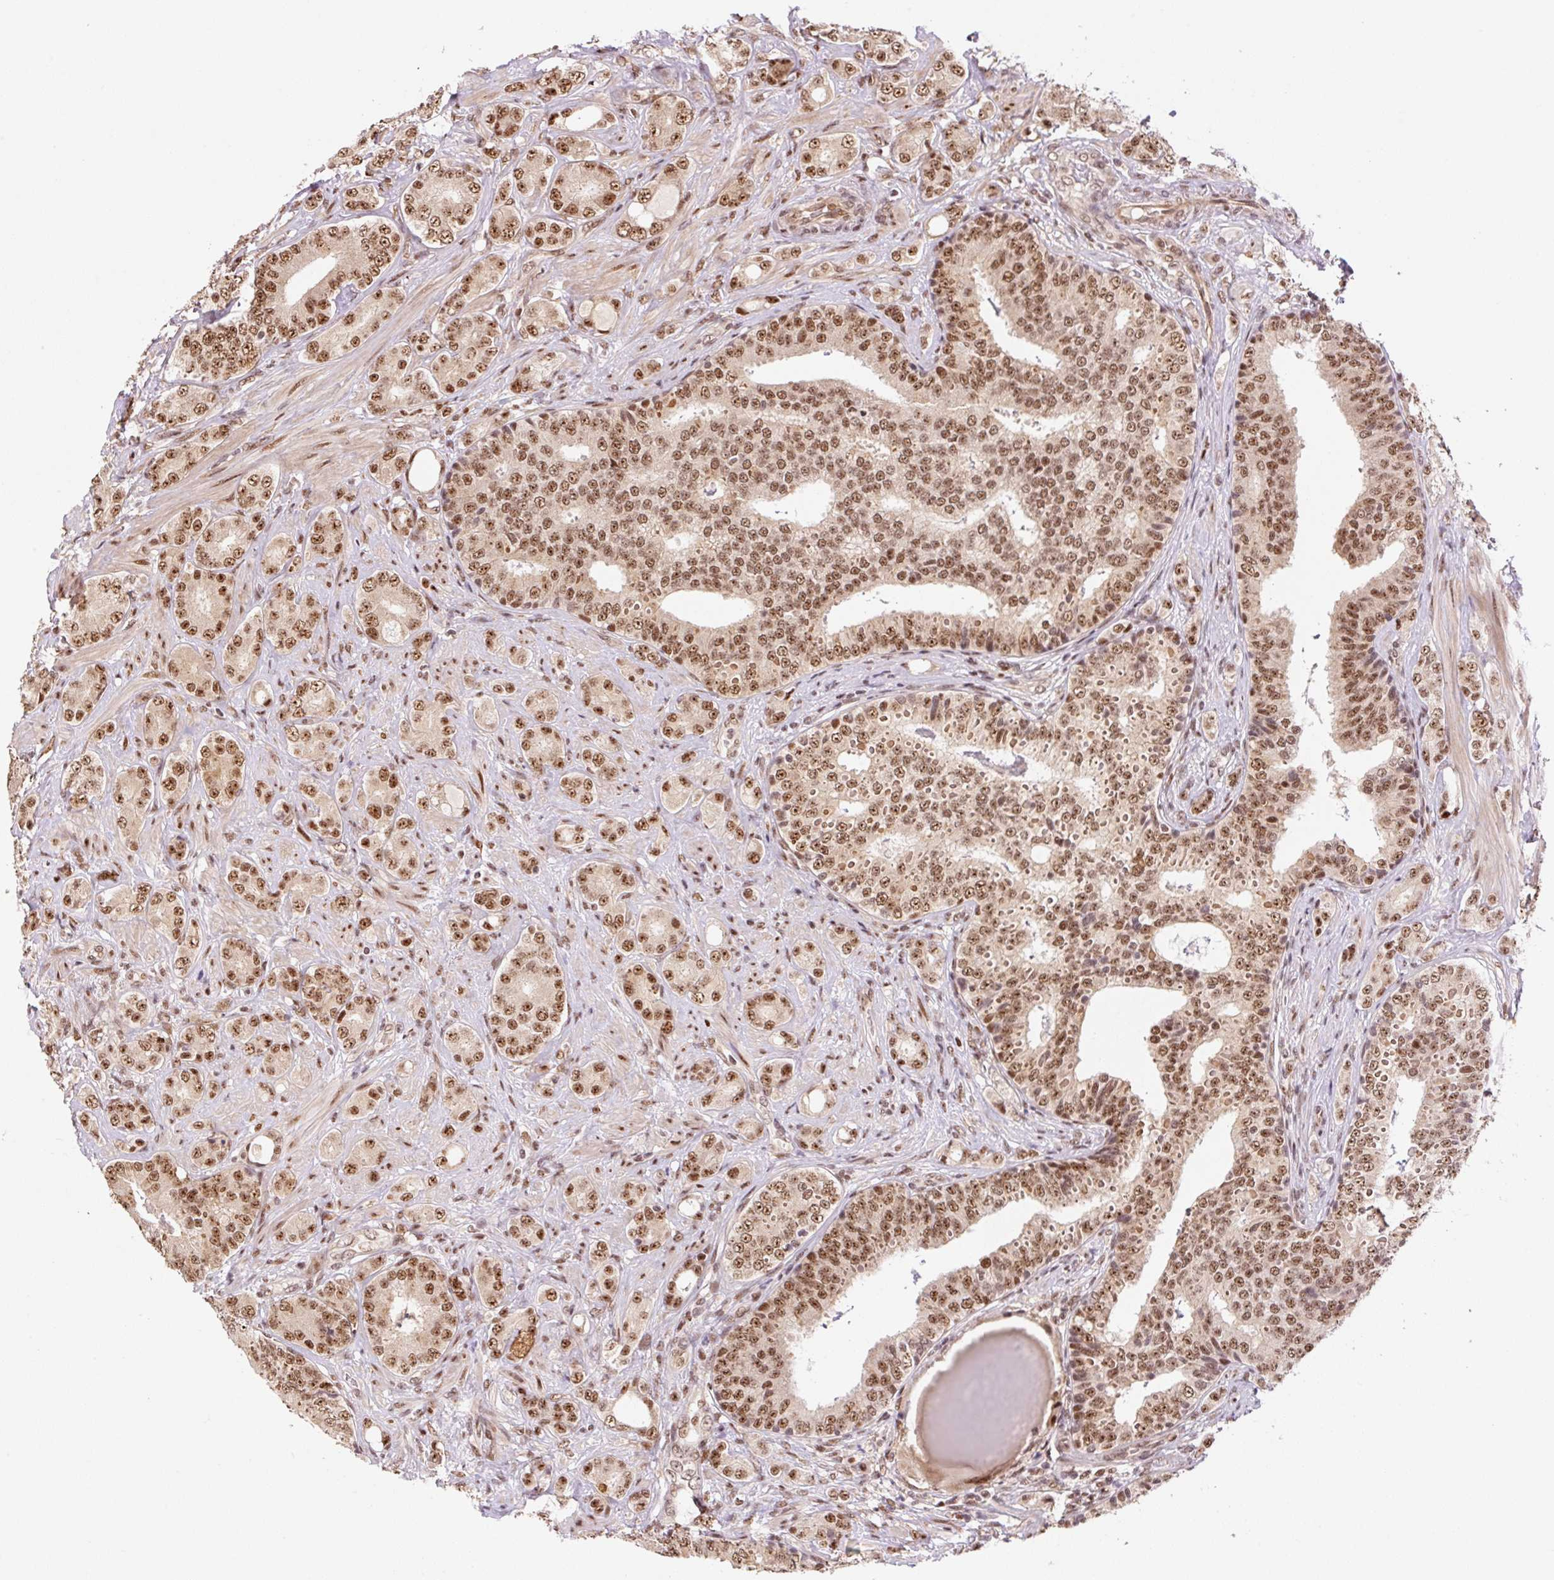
{"staining": {"intensity": "moderate", "quantity": ">75%", "location": "nuclear"}, "tissue": "prostate cancer", "cell_type": "Tumor cells", "image_type": "cancer", "snomed": [{"axis": "morphology", "description": "Adenocarcinoma, High grade"}, {"axis": "topography", "description": "Prostate"}], "caption": "Brown immunohistochemical staining in high-grade adenocarcinoma (prostate) exhibits moderate nuclear expression in approximately >75% of tumor cells.", "gene": "INTS8", "patient": {"sex": "male", "age": 62}}